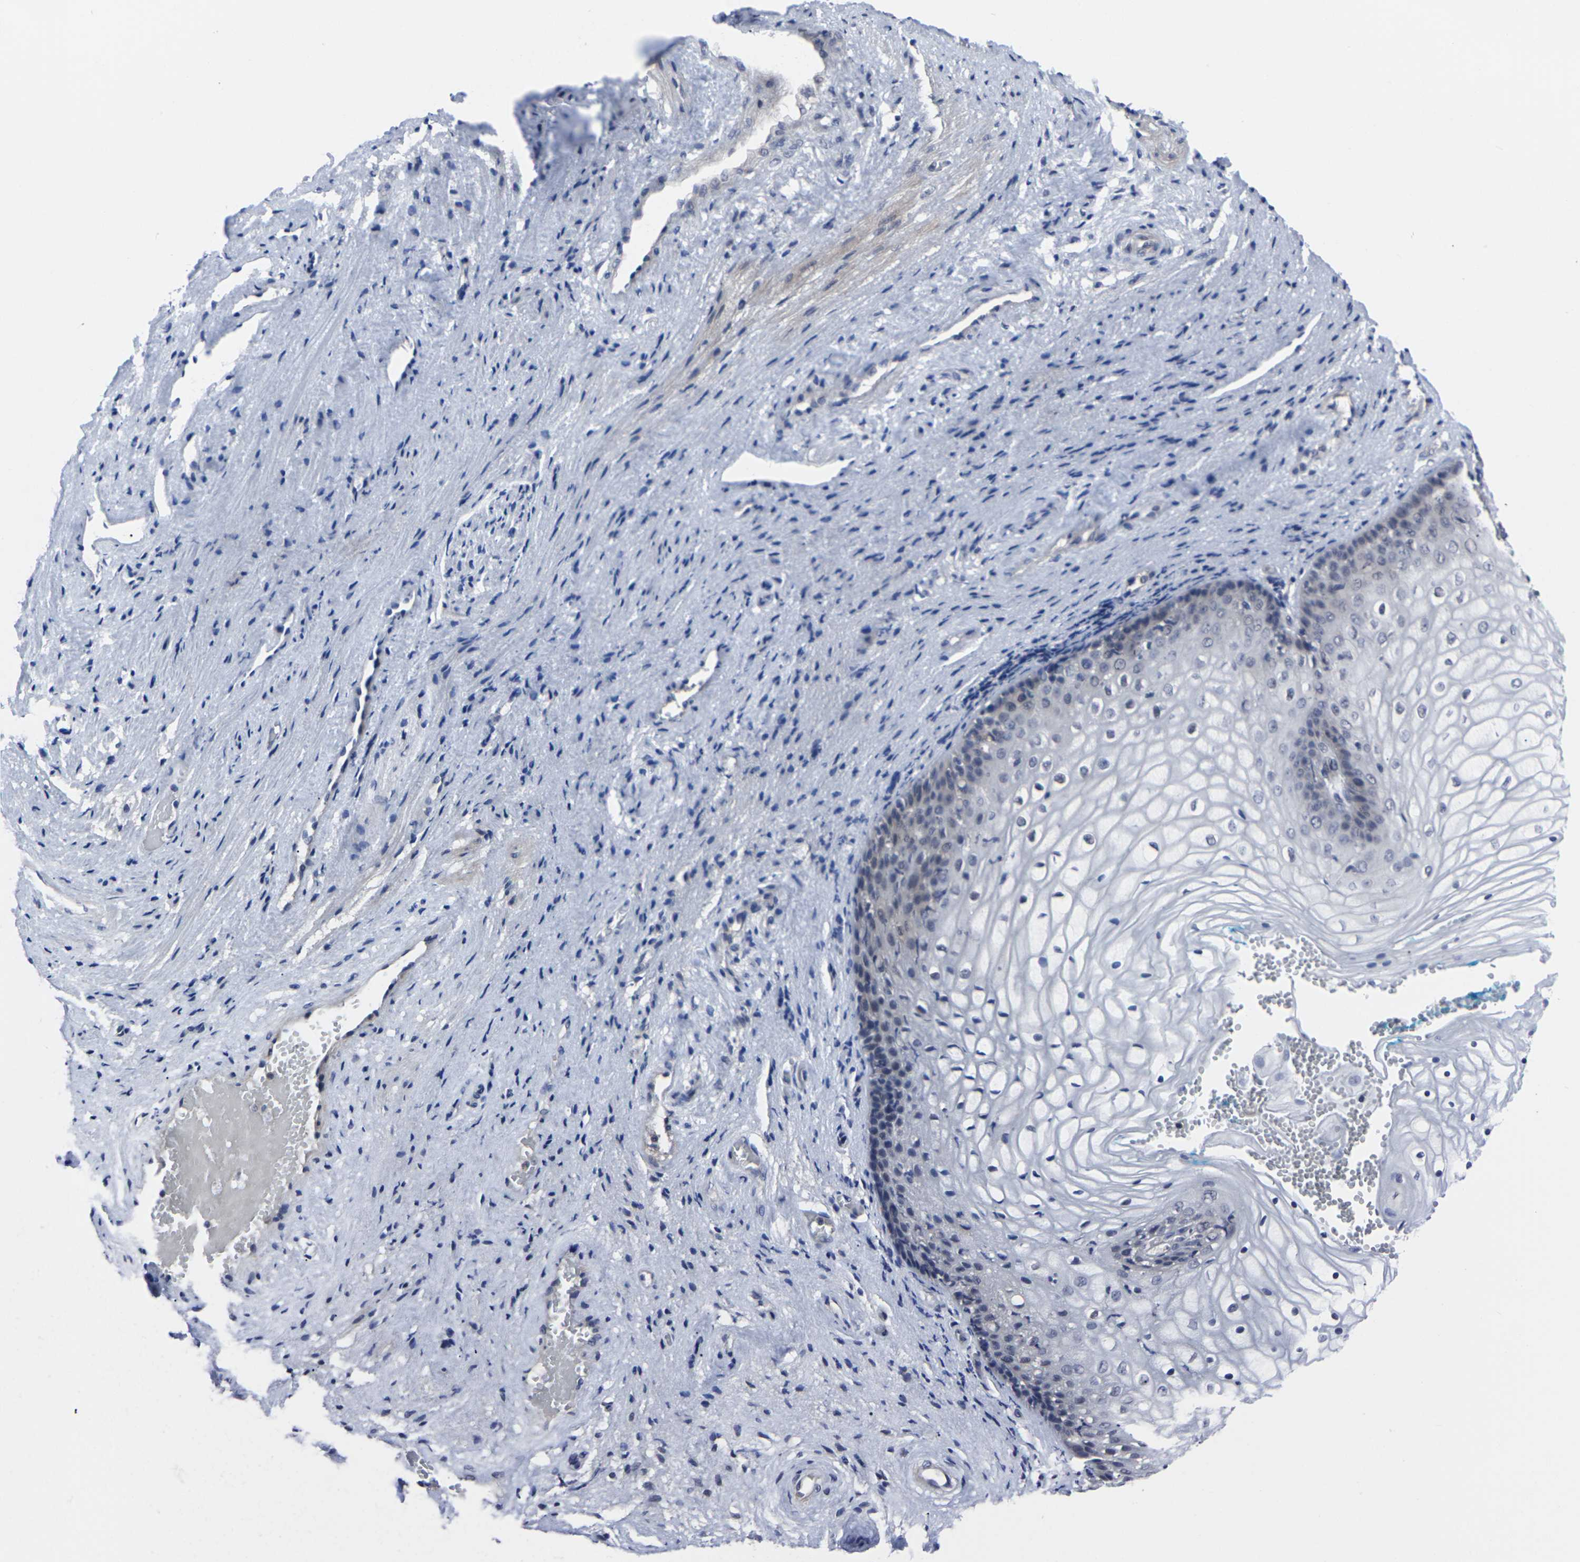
{"staining": {"intensity": "negative", "quantity": "none", "location": "none"}, "tissue": "vagina", "cell_type": "Squamous epithelial cells", "image_type": "normal", "snomed": [{"axis": "morphology", "description": "Normal tissue, NOS"}, {"axis": "topography", "description": "Vagina"}], "caption": "High magnification brightfield microscopy of unremarkable vagina stained with DAB (3,3'-diaminobenzidine) (brown) and counterstained with hematoxylin (blue): squamous epithelial cells show no significant positivity.", "gene": "MSANTD4", "patient": {"sex": "female", "age": 34}}